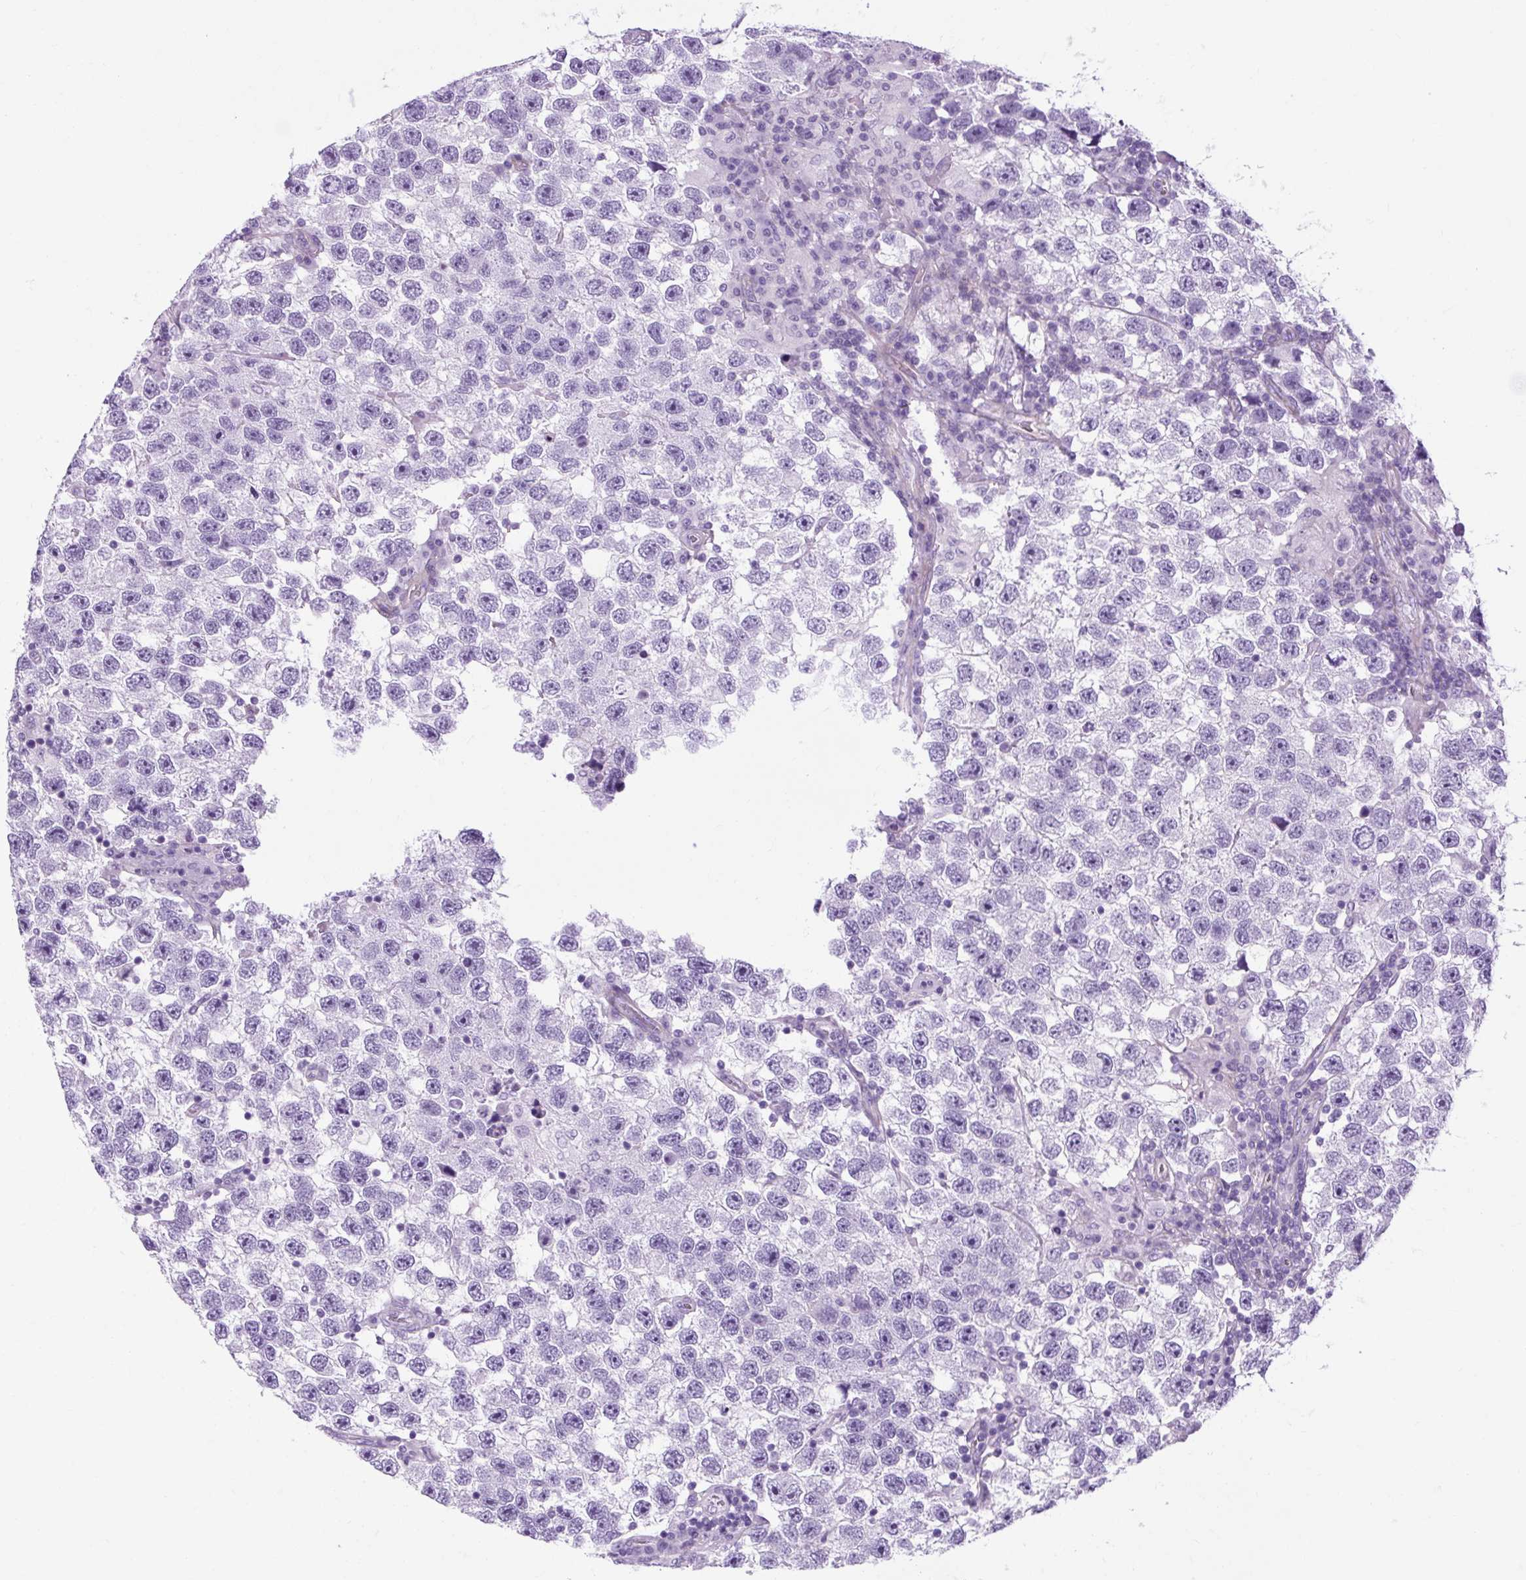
{"staining": {"intensity": "negative", "quantity": "none", "location": "none"}, "tissue": "testis cancer", "cell_type": "Tumor cells", "image_type": "cancer", "snomed": [{"axis": "morphology", "description": "Seminoma, NOS"}, {"axis": "topography", "description": "Testis"}], "caption": "Human testis seminoma stained for a protein using immunohistochemistry reveals no staining in tumor cells.", "gene": "OOEP", "patient": {"sex": "male", "age": 26}}